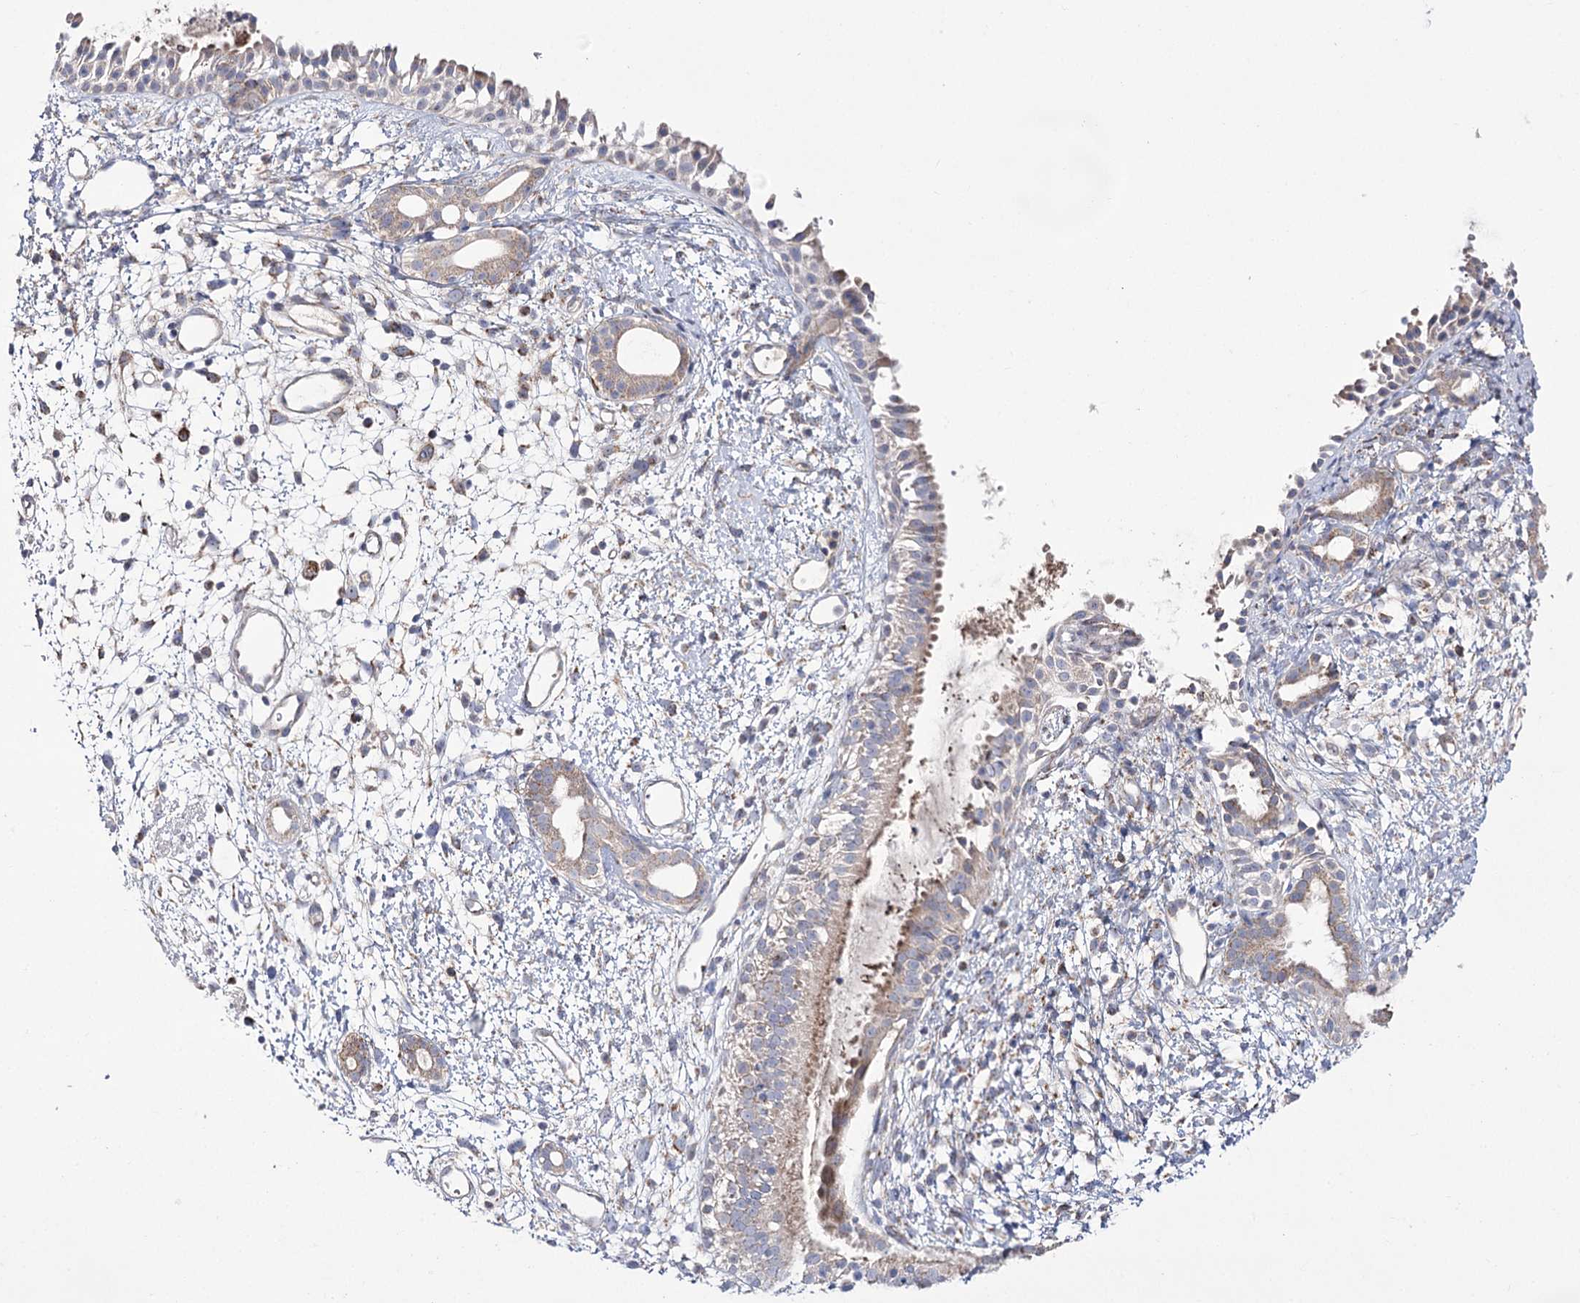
{"staining": {"intensity": "moderate", "quantity": "25%-75%", "location": "cytoplasmic/membranous"}, "tissue": "nasopharynx", "cell_type": "Respiratory epithelial cells", "image_type": "normal", "snomed": [{"axis": "morphology", "description": "Normal tissue, NOS"}, {"axis": "topography", "description": "Nasopharynx"}], "caption": "A brown stain labels moderate cytoplasmic/membranous expression of a protein in respiratory epithelial cells of normal human nasopharynx.", "gene": "NADK2", "patient": {"sex": "male", "age": 22}}